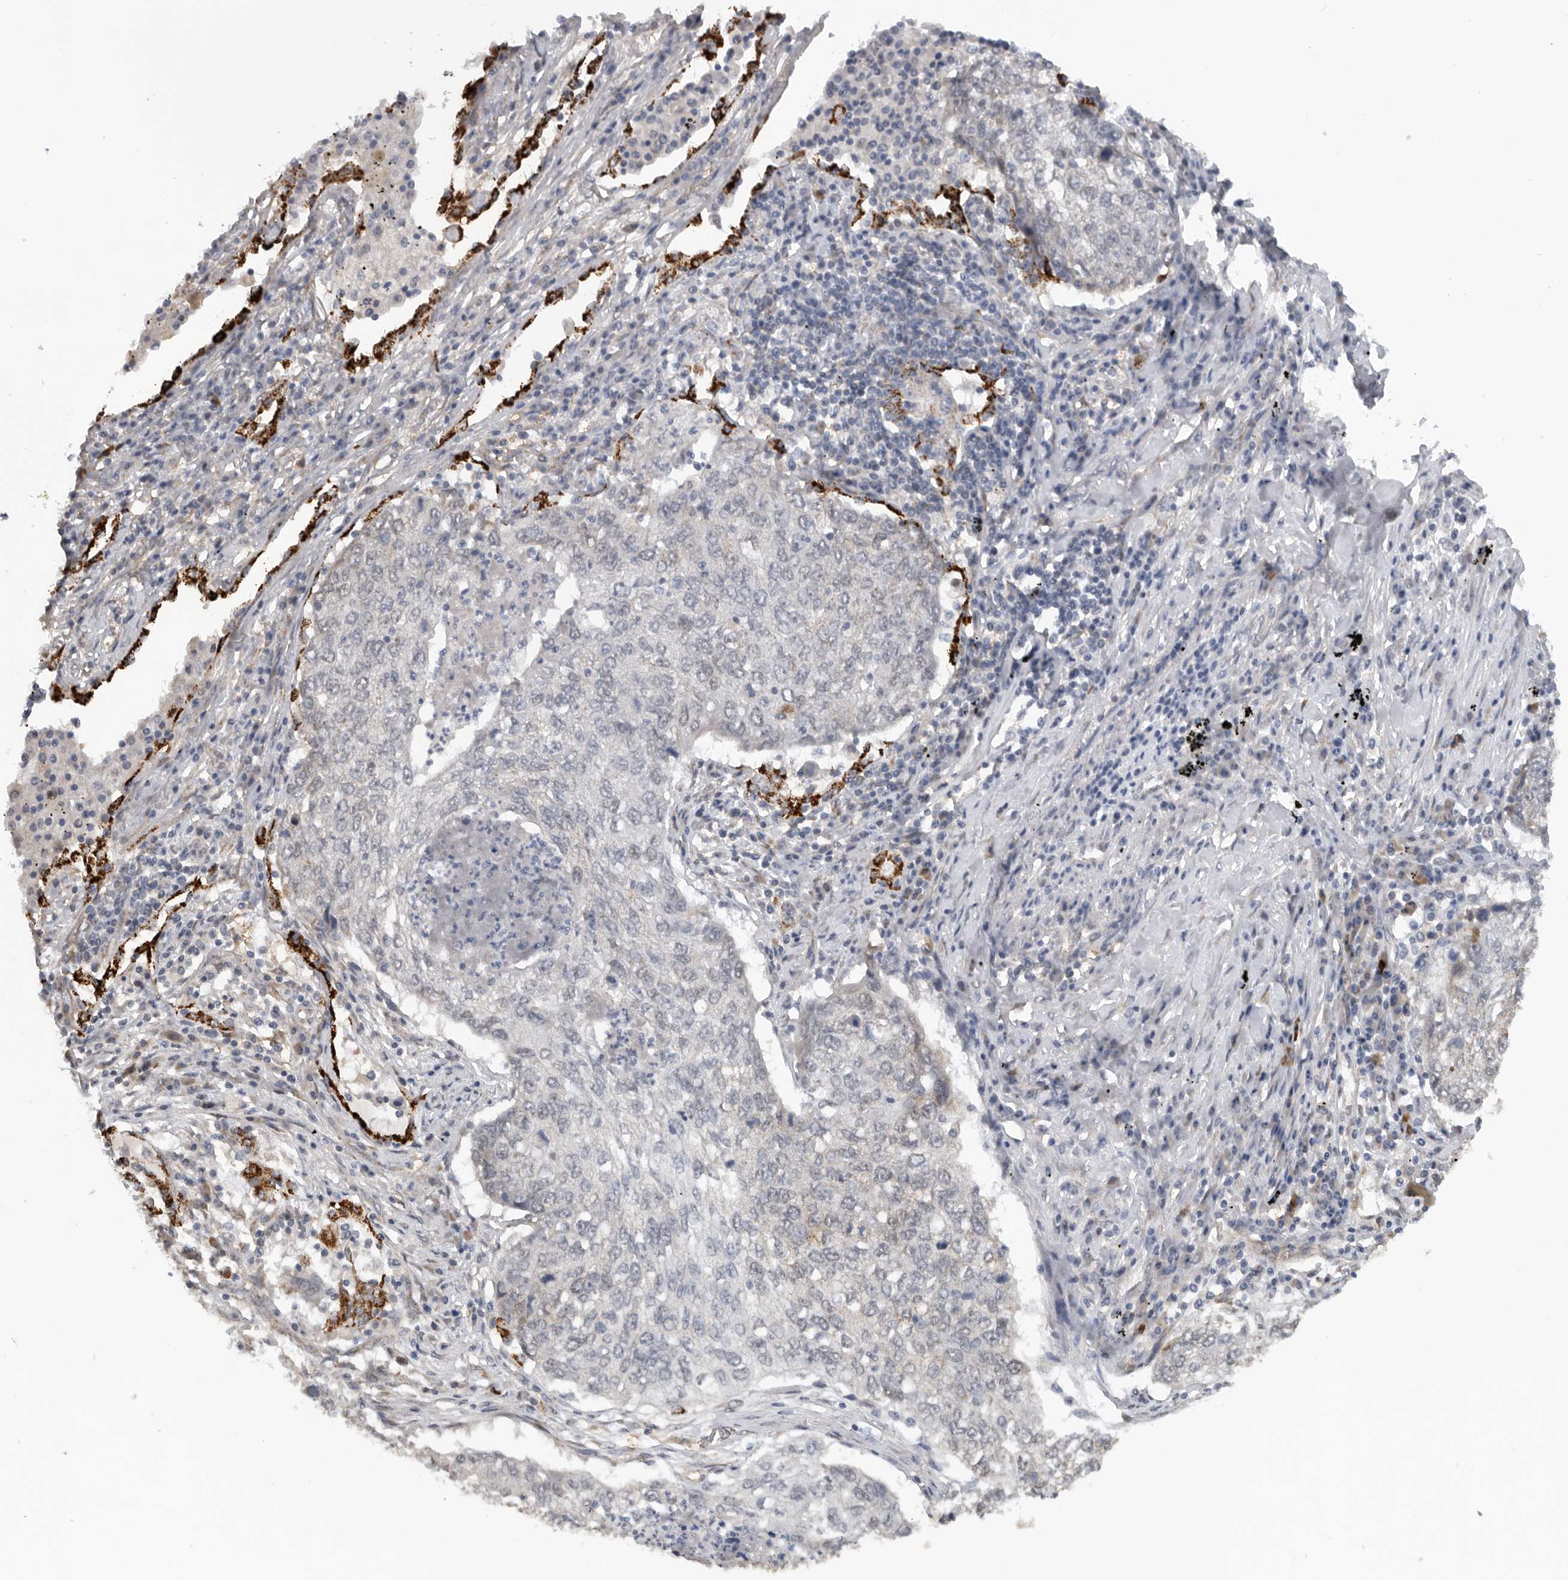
{"staining": {"intensity": "negative", "quantity": "none", "location": "none"}, "tissue": "lung cancer", "cell_type": "Tumor cells", "image_type": "cancer", "snomed": [{"axis": "morphology", "description": "Squamous cell carcinoma, NOS"}, {"axis": "topography", "description": "Lung"}], "caption": "High power microscopy image of an immunohistochemistry (IHC) micrograph of lung cancer, revealing no significant staining in tumor cells.", "gene": "DYRK2", "patient": {"sex": "female", "age": 63}}